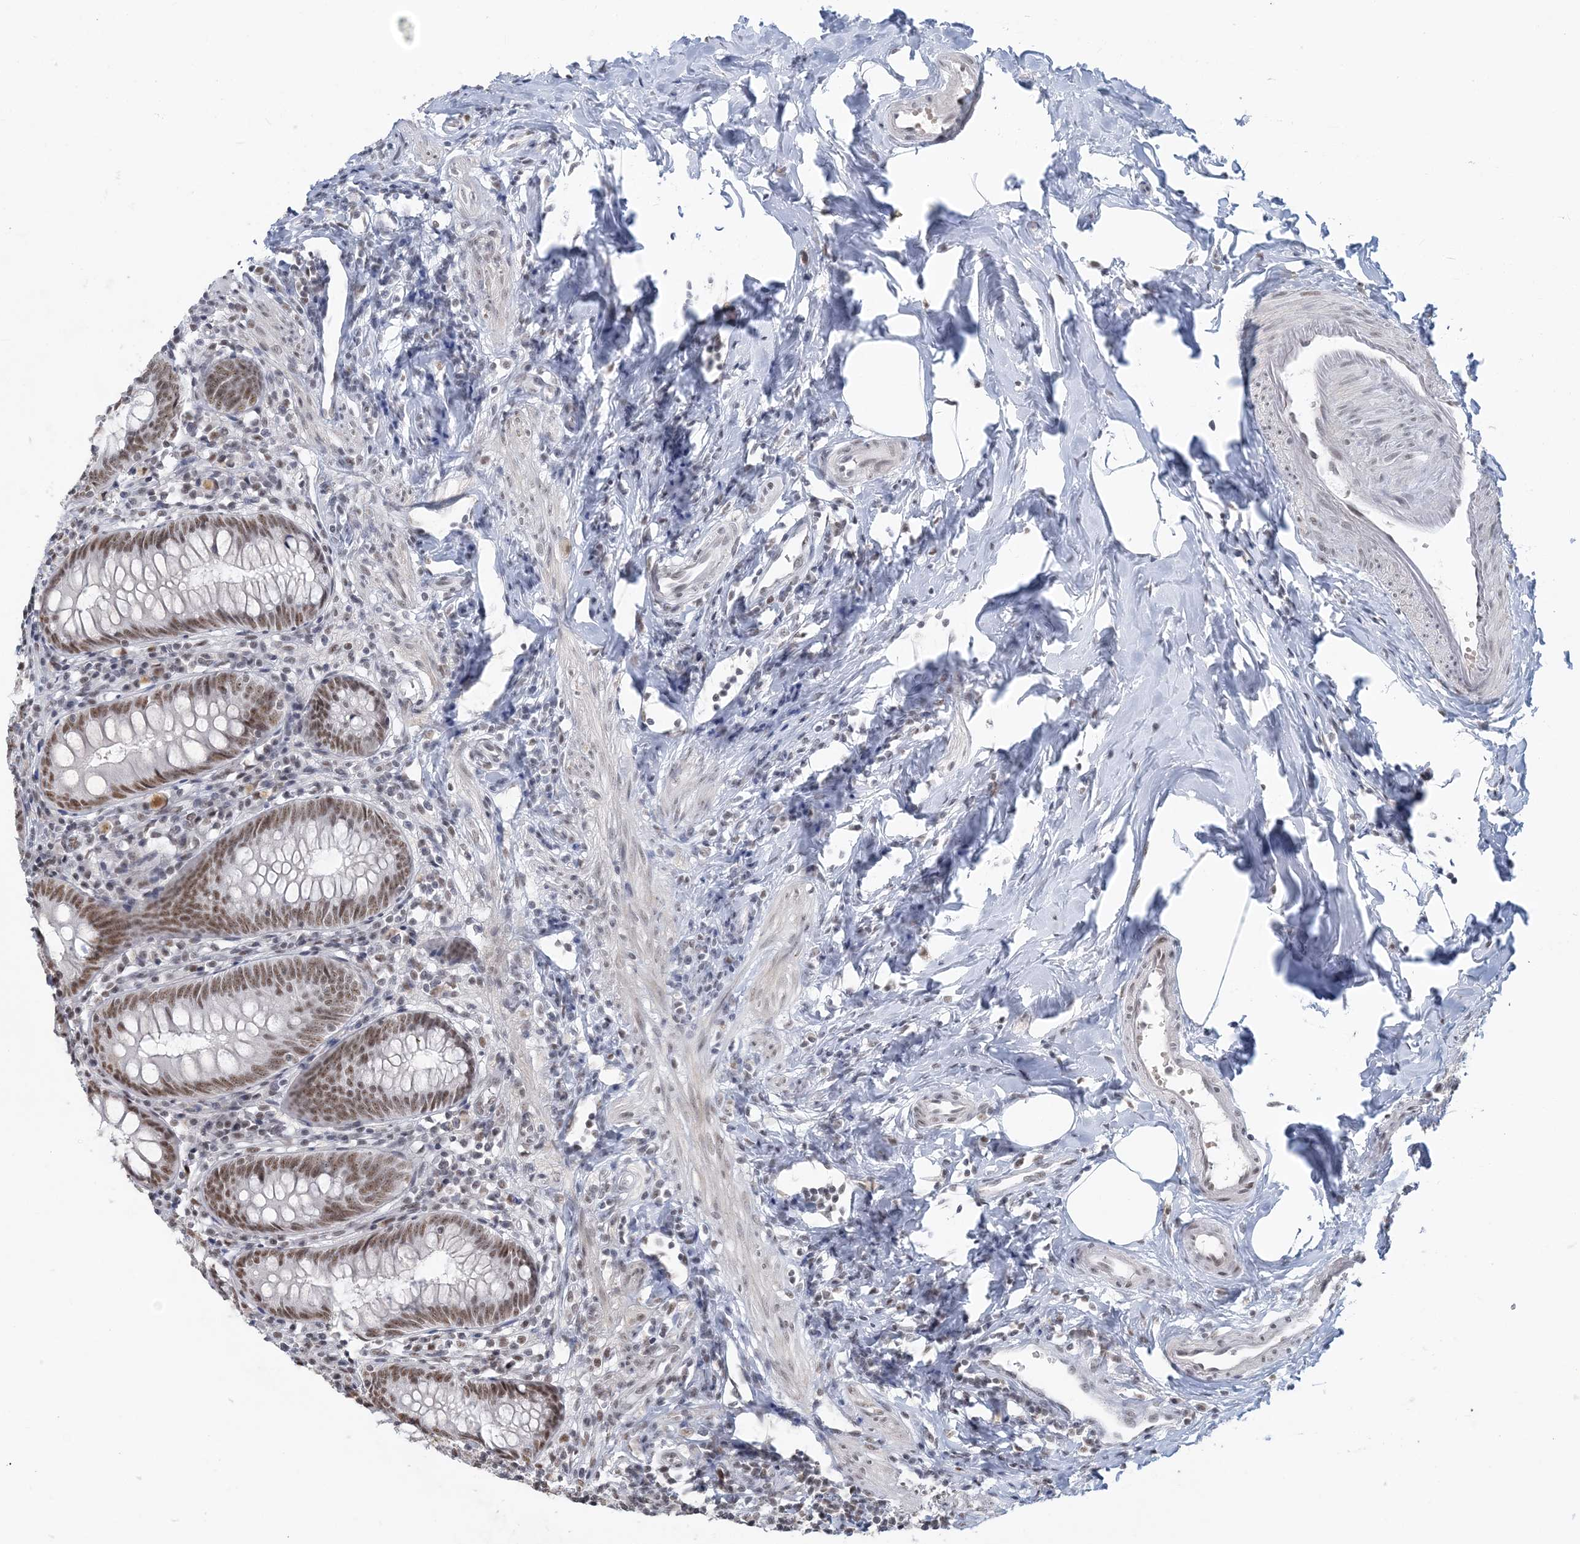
{"staining": {"intensity": "moderate", "quantity": "25%-75%", "location": "nuclear"}, "tissue": "appendix", "cell_type": "Glandular cells", "image_type": "normal", "snomed": [{"axis": "morphology", "description": "Normal tissue, NOS"}, {"axis": "topography", "description": "Appendix"}], "caption": "Immunohistochemistry (IHC) micrograph of normal human appendix stained for a protein (brown), which exhibits medium levels of moderate nuclear positivity in approximately 25%-75% of glandular cells.", "gene": "PLRG1", "patient": {"sex": "female", "age": 54}}